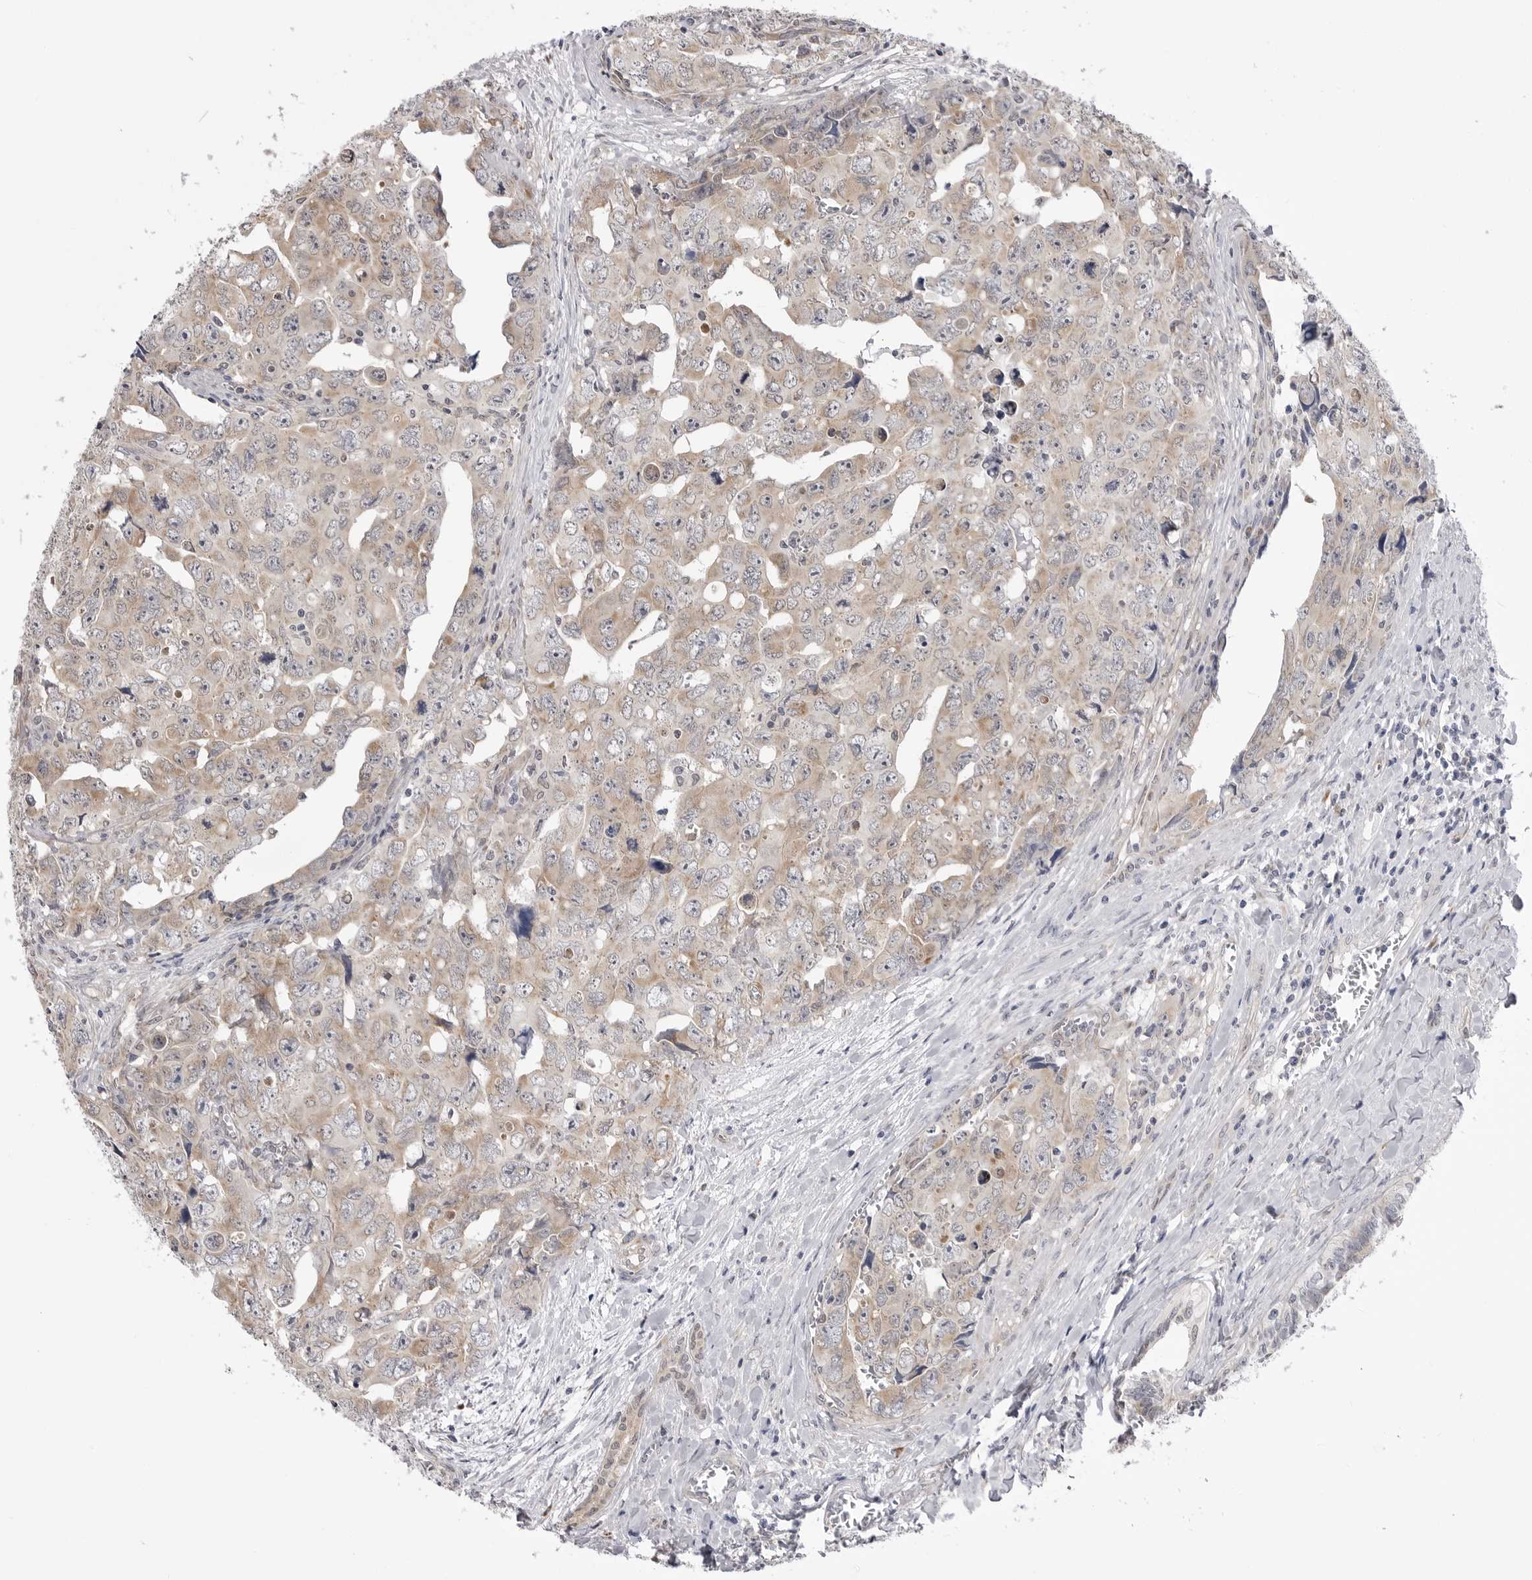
{"staining": {"intensity": "weak", "quantity": "25%-75%", "location": "cytoplasmic/membranous"}, "tissue": "testis cancer", "cell_type": "Tumor cells", "image_type": "cancer", "snomed": [{"axis": "morphology", "description": "Carcinoma, Embryonal, NOS"}, {"axis": "topography", "description": "Testis"}], "caption": "IHC staining of testis cancer, which shows low levels of weak cytoplasmic/membranous expression in about 25%-75% of tumor cells indicating weak cytoplasmic/membranous protein expression. The staining was performed using DAB (brown) for protein detection and nuclei were counterstained in hematoxylin (blue).", "gene": "FH", "patient": {"sex": "male", "age": 28}}